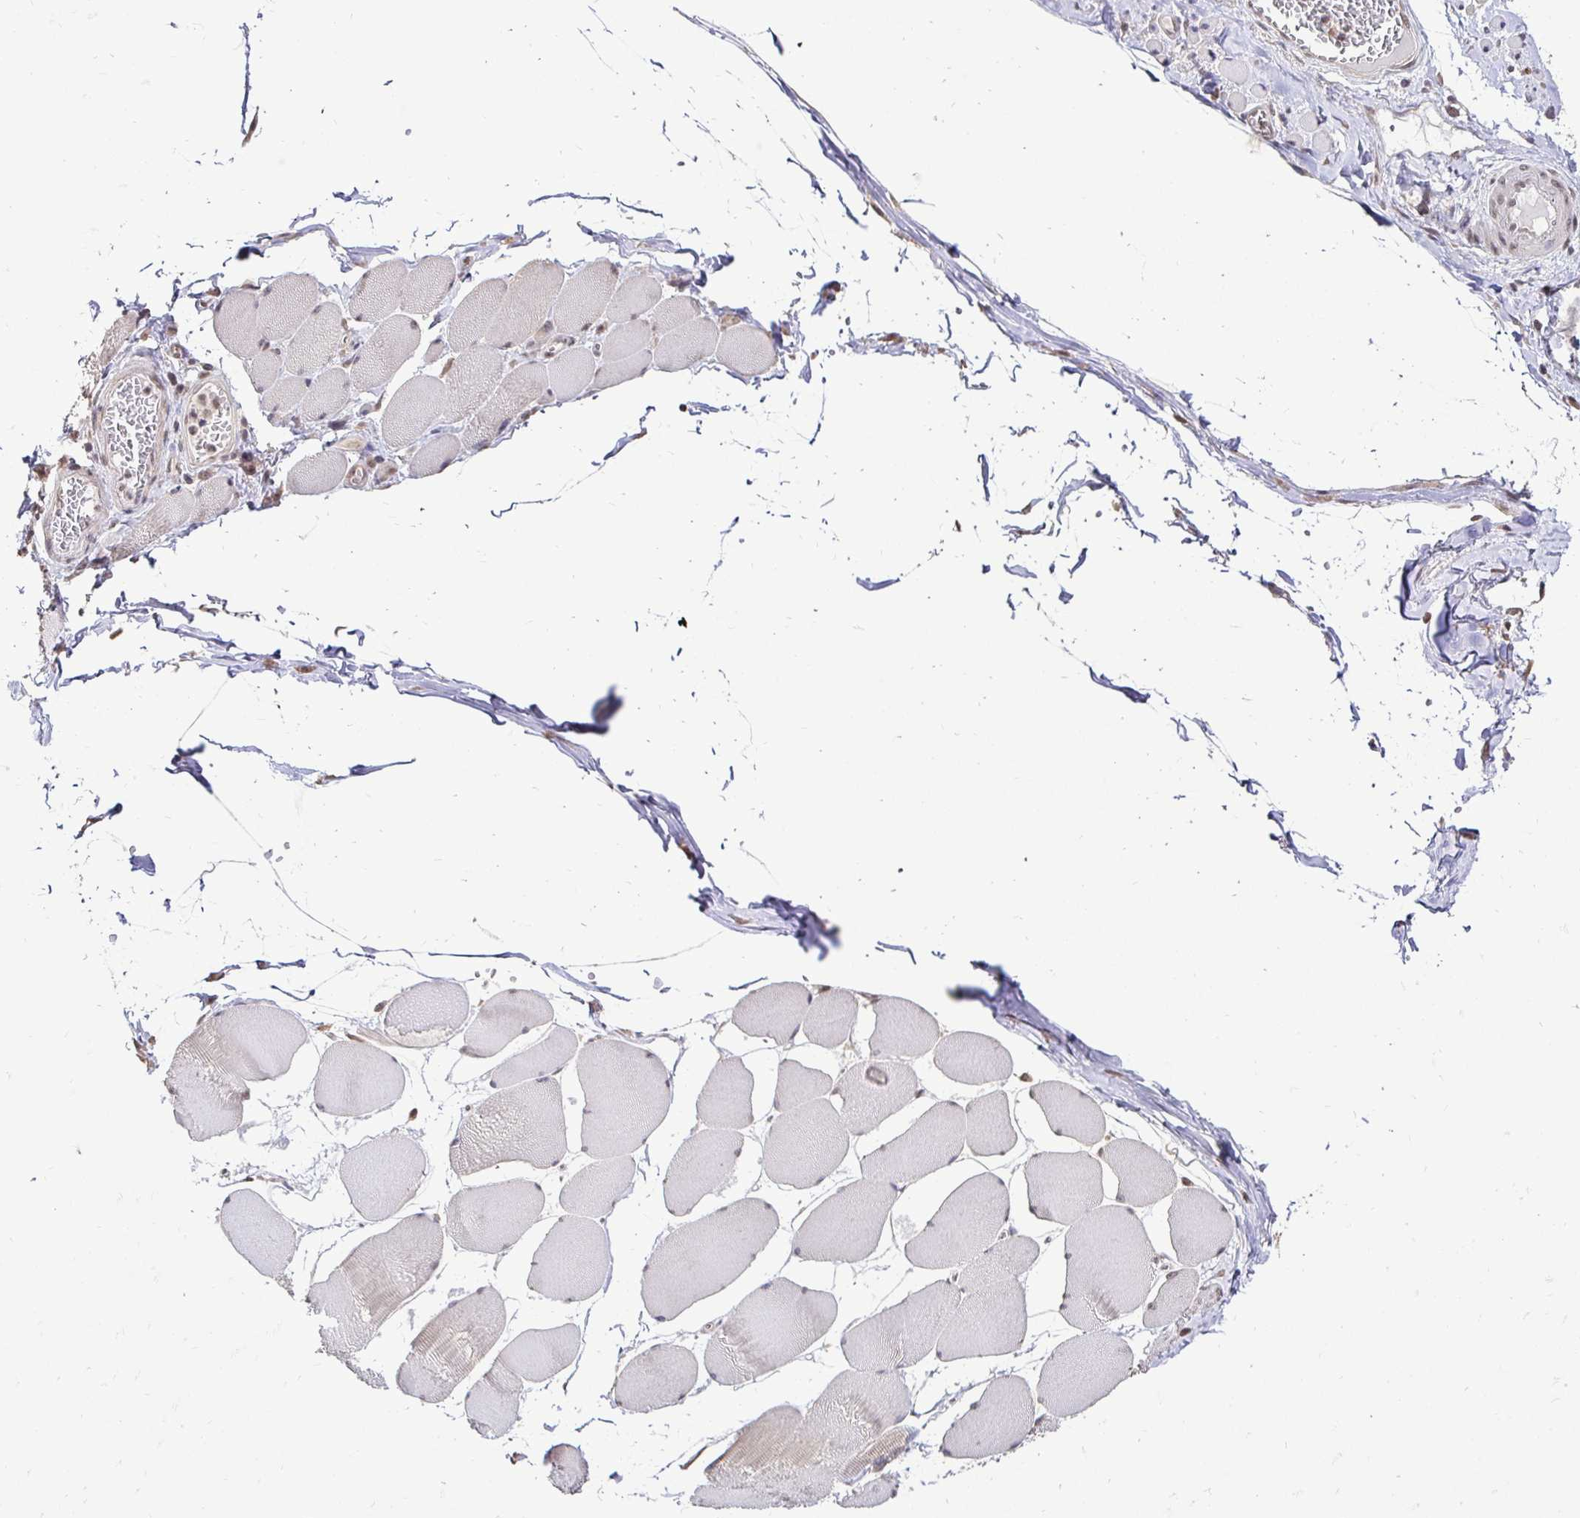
{"staining": {"intensity": "moderate", "quantity": "<25%", "location": "cytoplasmic/membranous,nuclear"}, "tissue": "skeletal muscle", "cell_type": "Myocytes", "image_type": "normal", "snomed": [{"axis": "morphology", "description": "Normal tissue, NOS"}, {"axis": "topography", "description": "Skeletal muscle"}], "caption": "DAB immunohistochemical staining of normal skeletal muscle demonstrates moderate cytoplasmic/membranous,nuclear protein staining in approximately <25% of myocytes. (Stains: DAB (3,3'-diaminobenzidine) in brown, nuclei in blue, Microscopy: brightfield microscopy at high magnification).", "gene": "RHEBL1", "patient": {"sex": "female", "age": 75}}